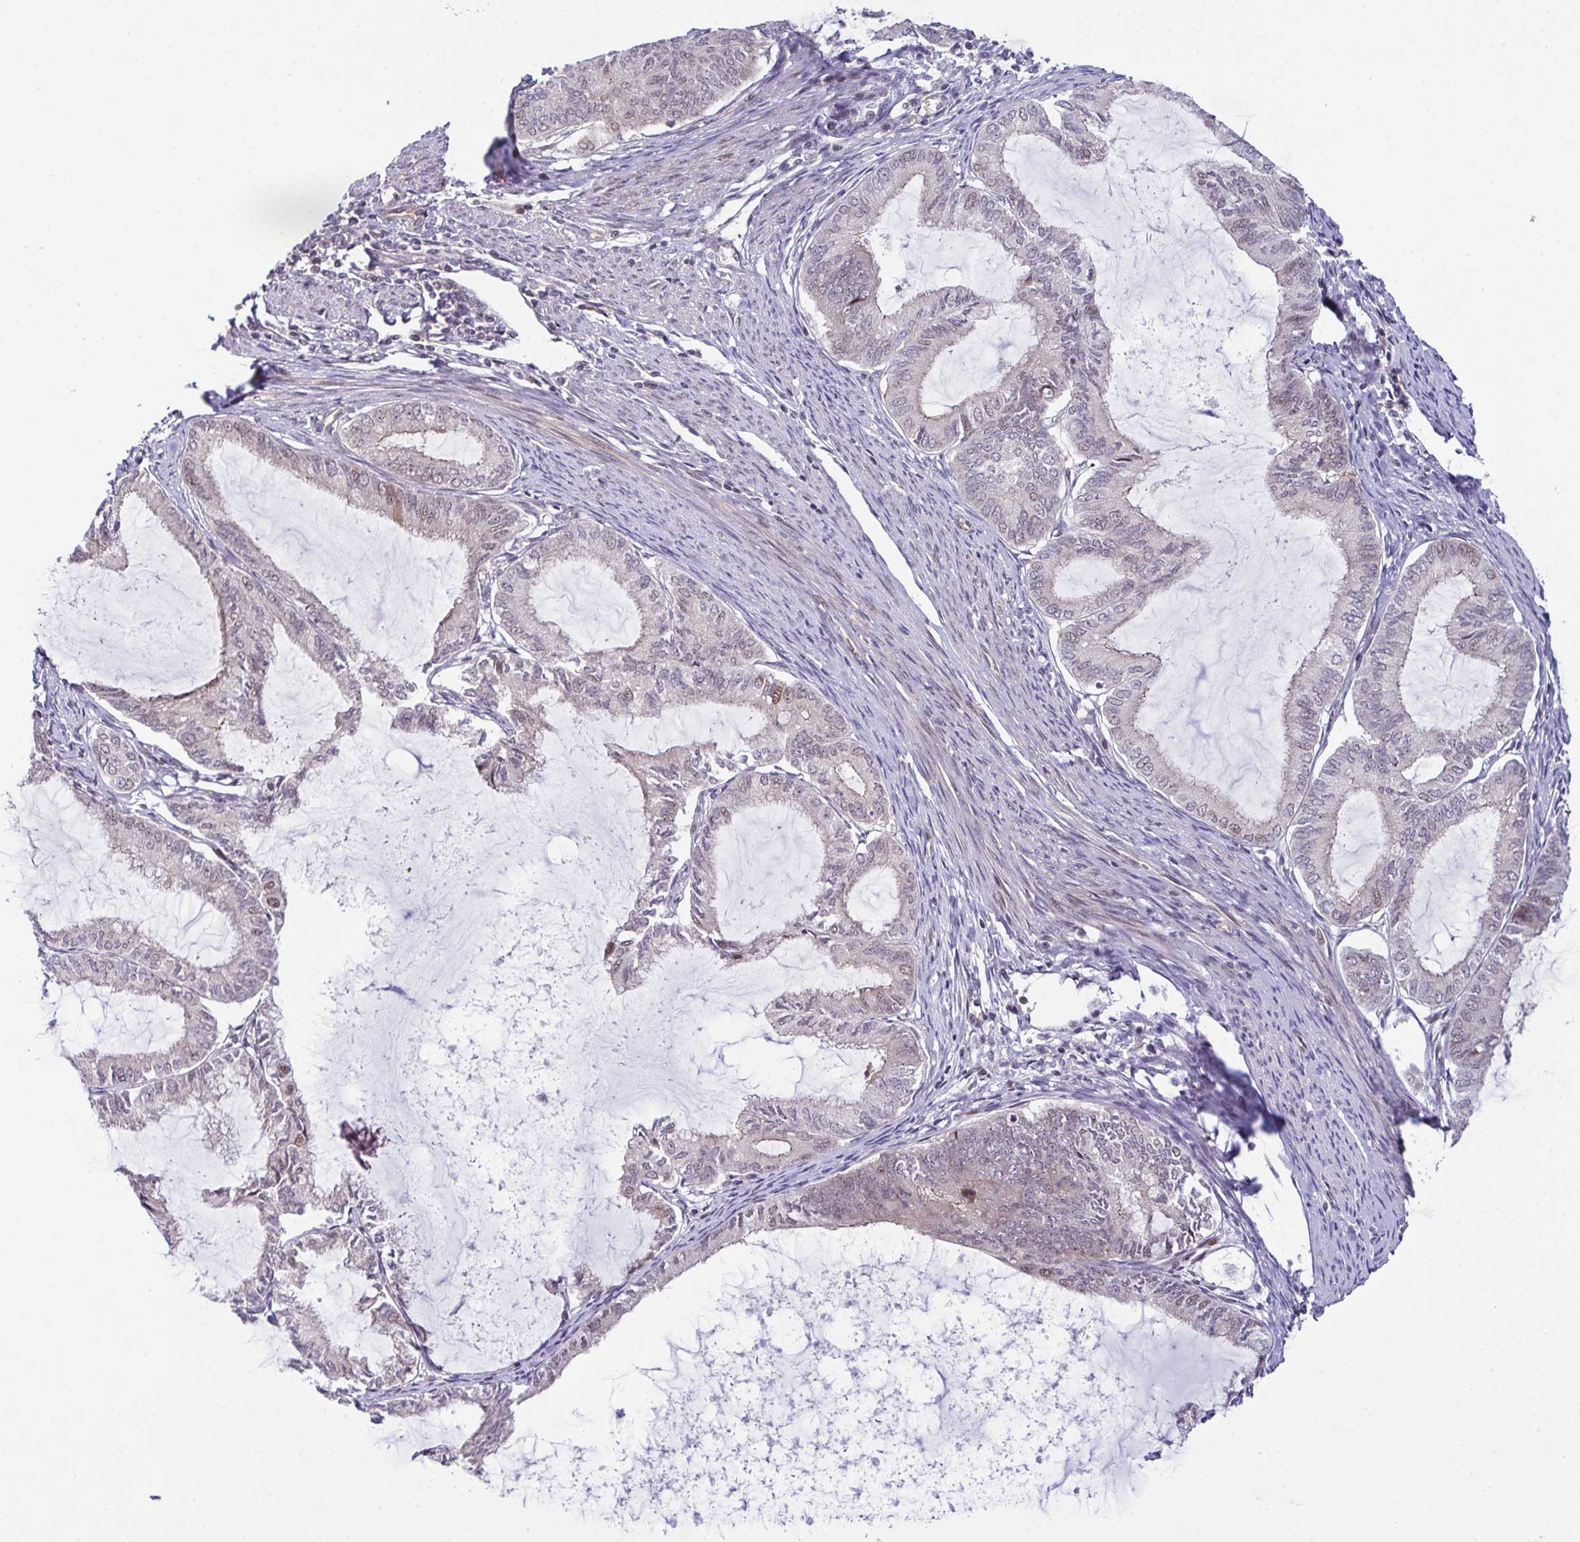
{"staining": {"intensity": "negative", "quantity": "none", "location": "none"}, "tissue": "endometrial cancer", "cell_type": "Tumor cells", "image_type": "cancer", "snomed": [{"axis": "morphology", "description": "Adenocarcinoma, NOS"}, {"axis": "topography", "description": "Endometrium"}], "caption": "The histopathology image shows no staining of tumor cells in adenocarcinoma (endometrial). Nuclei are stained in blue.", "gene": "DNAJB1", "patient": {"sex": "female", "age": 86}}